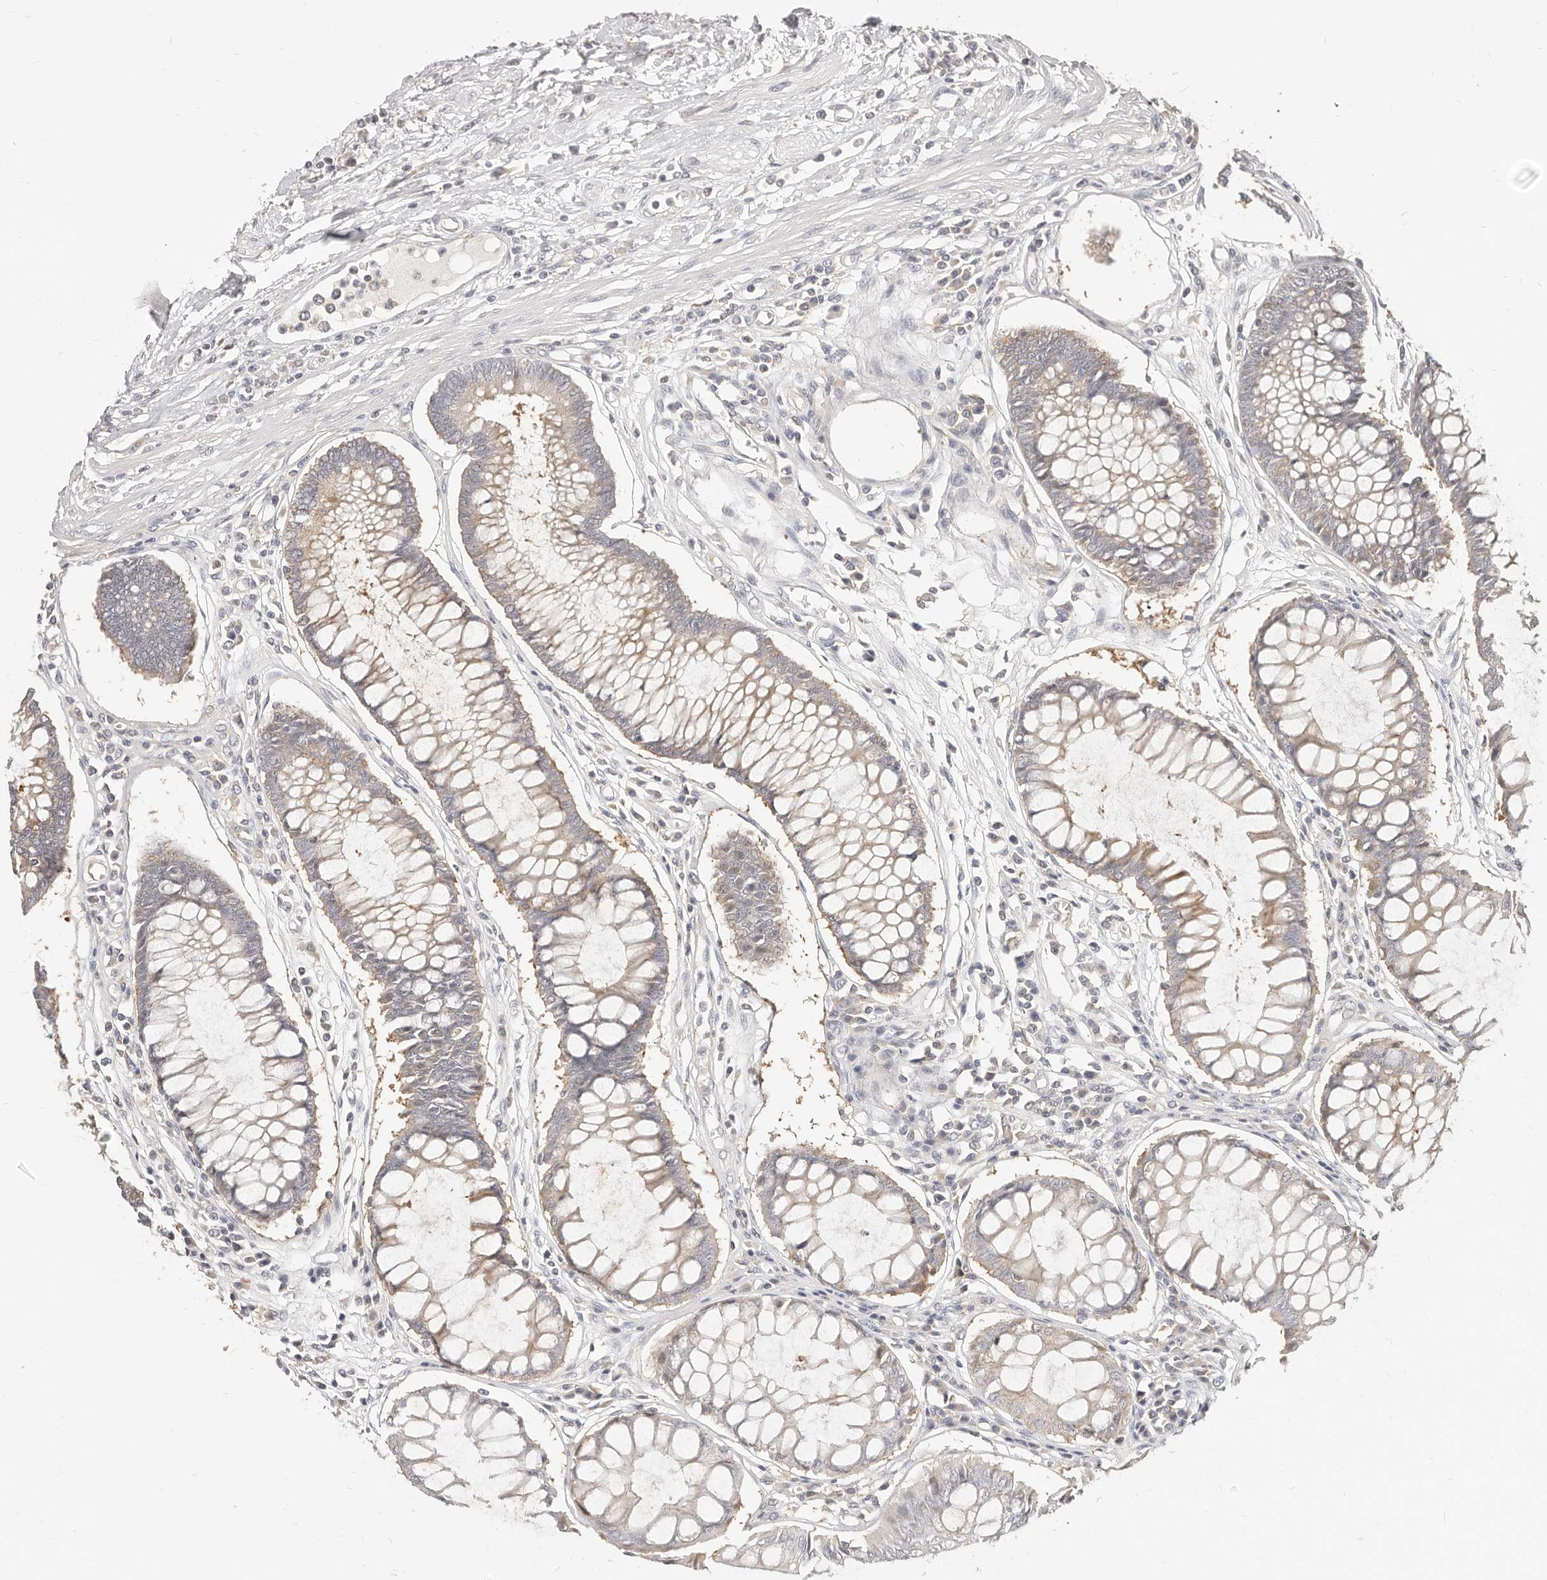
{"staining": {"intensity": "weak", "quantity": "25%-75%", "location": "cytoplasmic/membranous"}, "tissue": "colorectal cancer", "cell_type": "Tumor cells", "image_type": "cancer", "snomed": [{"axis": "morphology", "description": "Adenocarcinoma, NOS"}, {"axis": "topography", "description": "Rectum"}], "caption": "The photomicrograph reveals a brown stain indicating the presence of a protein in the cytoplasmic/membranous of tumor cells in colorectal adenocarcinoma.", "gene": "DTNBP1", "patient": {"sex": "male", "age": 84}}